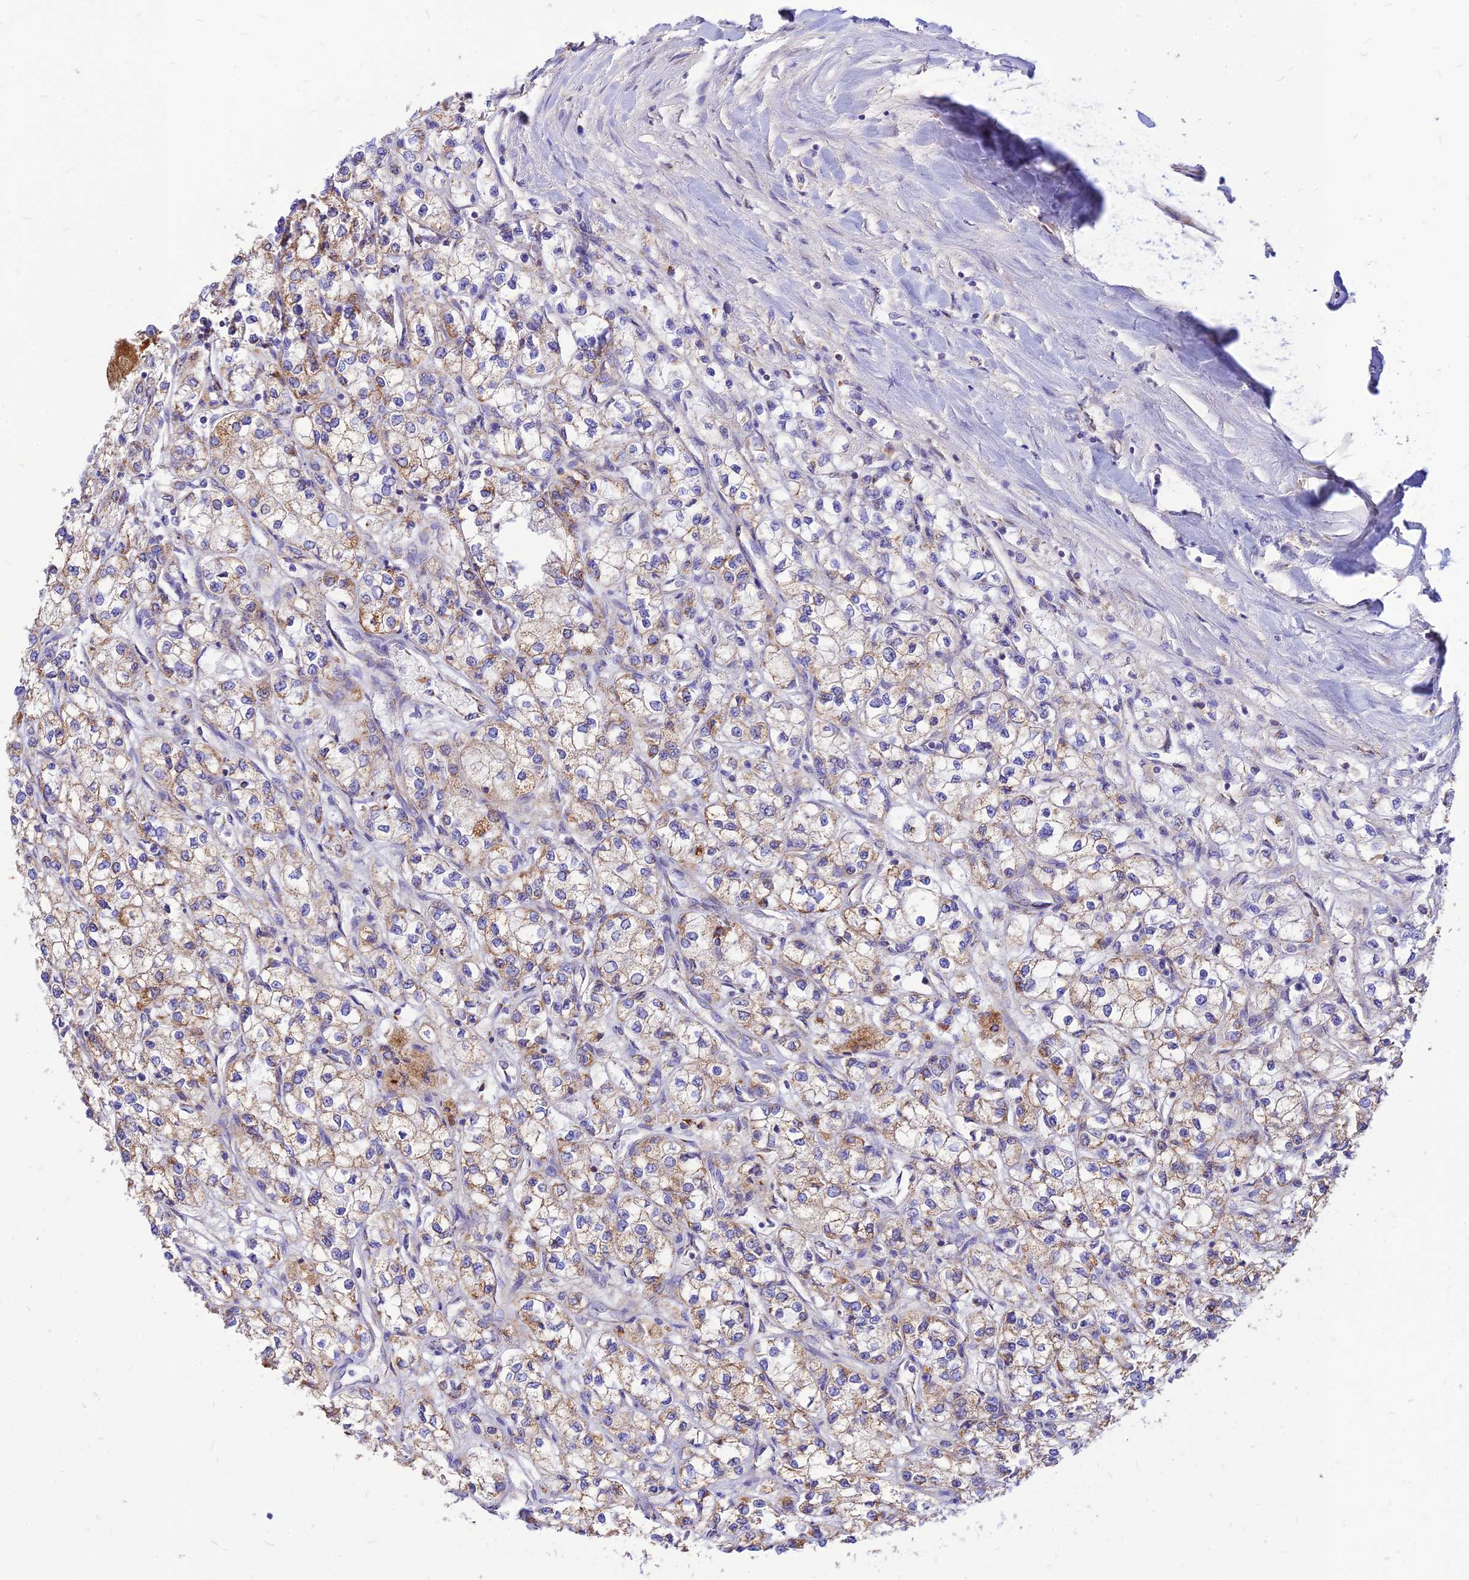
{"staining": {"intensity": "moderate", "quantity": "25%-75%", "location": "cytoplasmic/membranous"}, "tissue": "renal cancer", "cell_type": "Tumor cells", "image_type": "cancer", "snomed": [{"axis": "morphology", "description": "Adenocarcinoma, NOS"}, {"axis": "topography", "description": "Kidney"}], "caption": "Immunohistochemical staining of human renal adenocarcinoma shows medium levels of moderate cytoplasmic/membranous protein positivity in approximately 25%-75% of tumor cells.", "gene": "ECI1", "patient": {"sex": "male", "age": 80}}